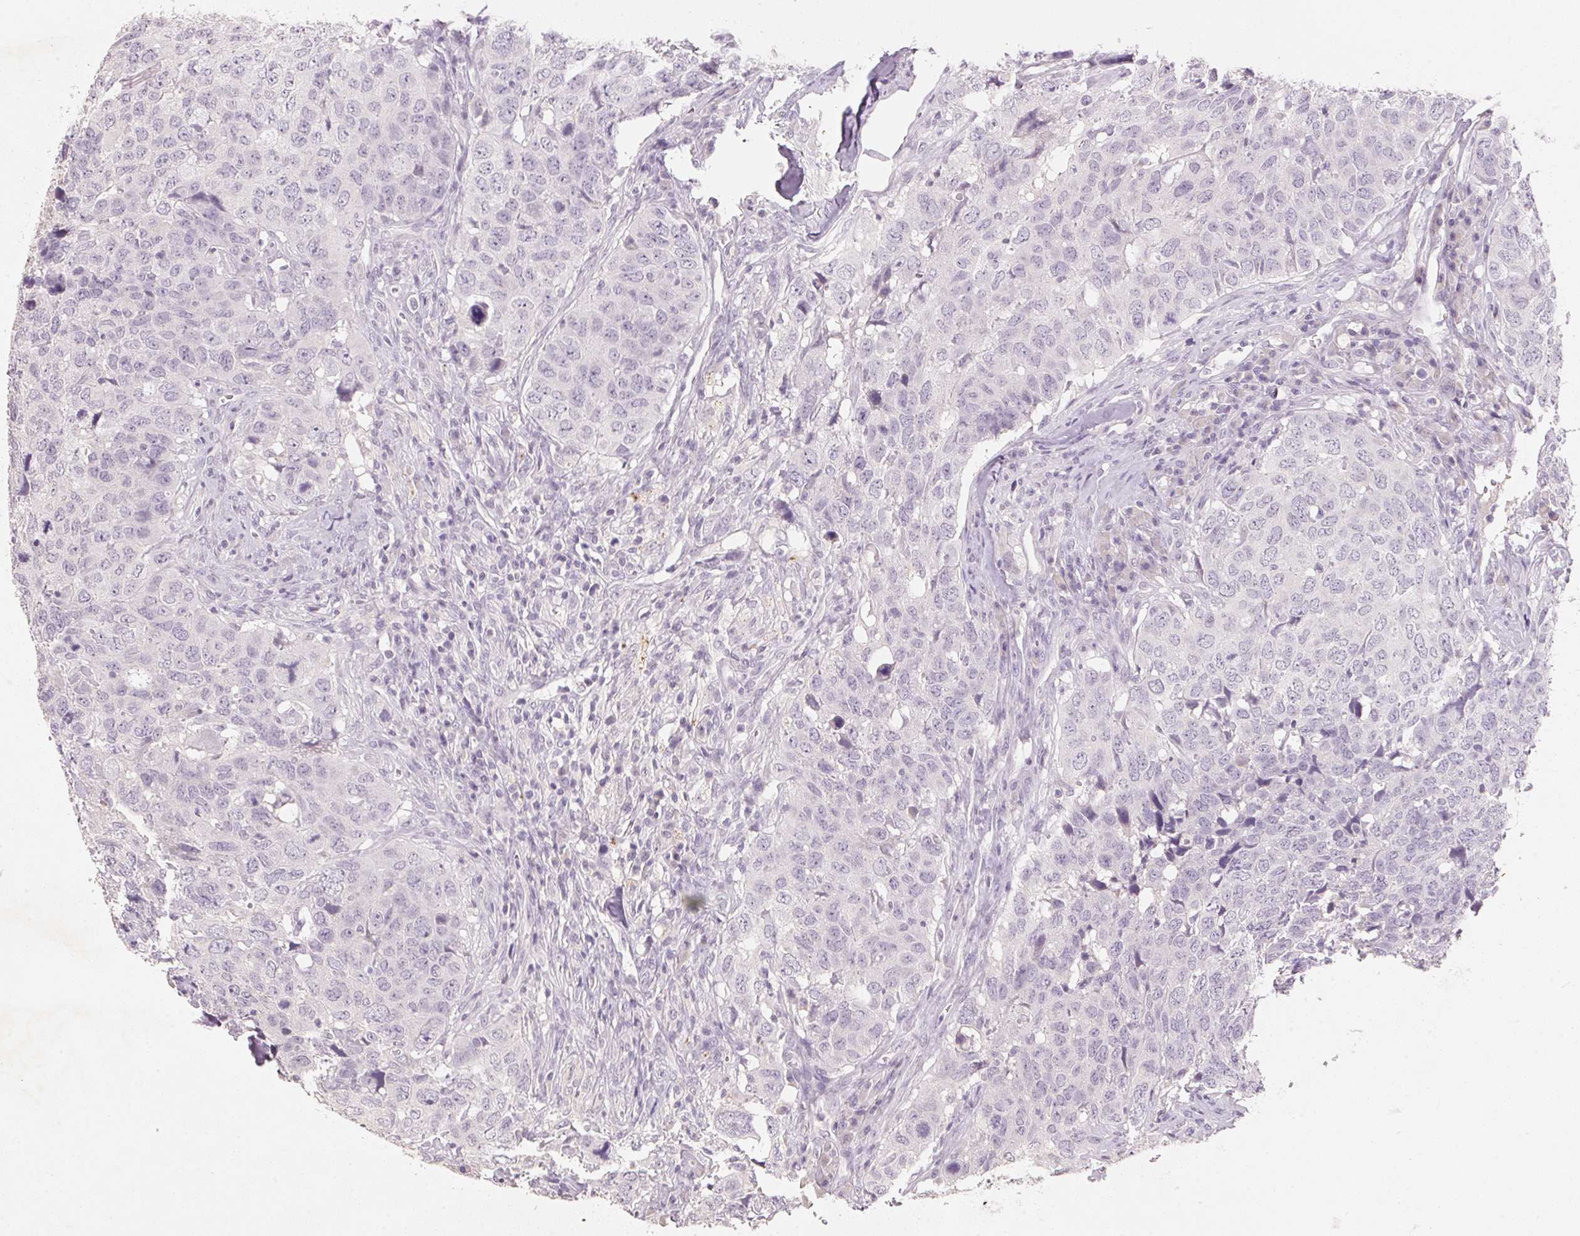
{"staining": {"intensity": "negative", "quantity": "none", "location": "none"}, "tissue": "head and neck cancer", "cell_type": "Tumor cells", "image_type": "cancer", "snomed": [{"axis": "morphology", "description": "Normal tissue, NOS"}, {"axis": "morphology", "description": "Squamous cell carcinoma, NOS"}, {"axis": "topography", "description": "Skeletal muscle"}, {"axis": "topography", "description": "Vascular tissue"}, {"axis": "topography", "description": "Peripheral nerve tissue"}, {"axis": "topography", "description": "Head-Neck"}], "caption": "High magnification brightfield microscopy of head and neck cancer stained with DAB (brown) and counterstained with hematoxylin (blue): tumor cells show no significant positivity.", "gene": "CXCL5", "patient": {"sex": "male", "age": 66}}